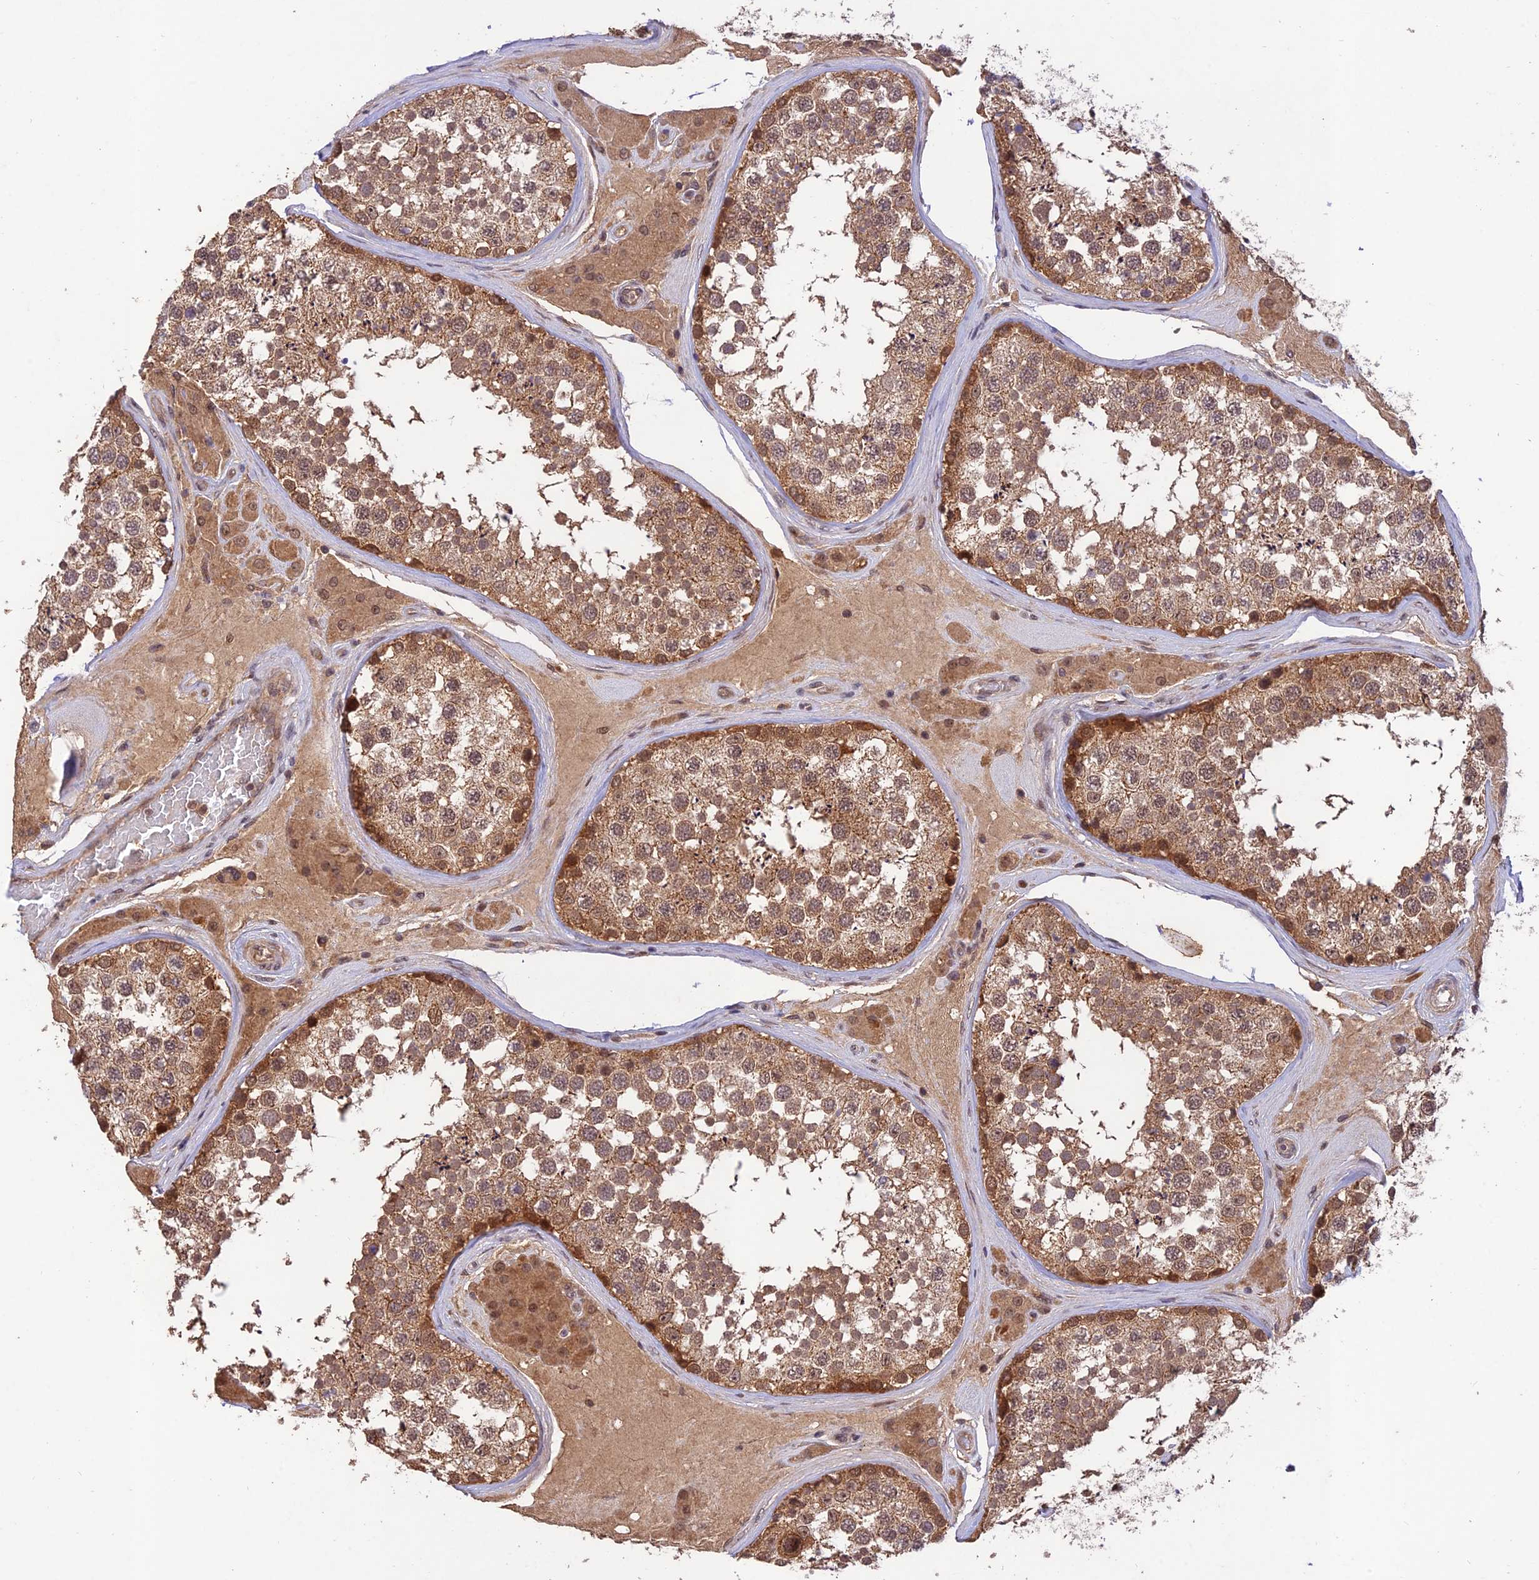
{"staining": {"intensity": "moderate", "quantity": ">75%", "location": "cytoplasmic/membranous"}, "tissue": "testis", "cell_type": "Cells in seminiferous ducts", "image_type": "normal", "snomed": [{"axis": "morphology", "description": "Normal tissue, NOS"}, {"axis": "topography", "description": "Testis"}], "caption": "Immunohistochemistry (IHC) micrograph of benign testis: testis stained using IHC shows medium levels of moderate protein expression localized specifically in the cytoplasmic/membranous of cells in seminiferous ducts, appearing as a cytoplasmic/membranous brown color.", "gene": "REV1", "patient": {"sex": "male", "age": 46}}